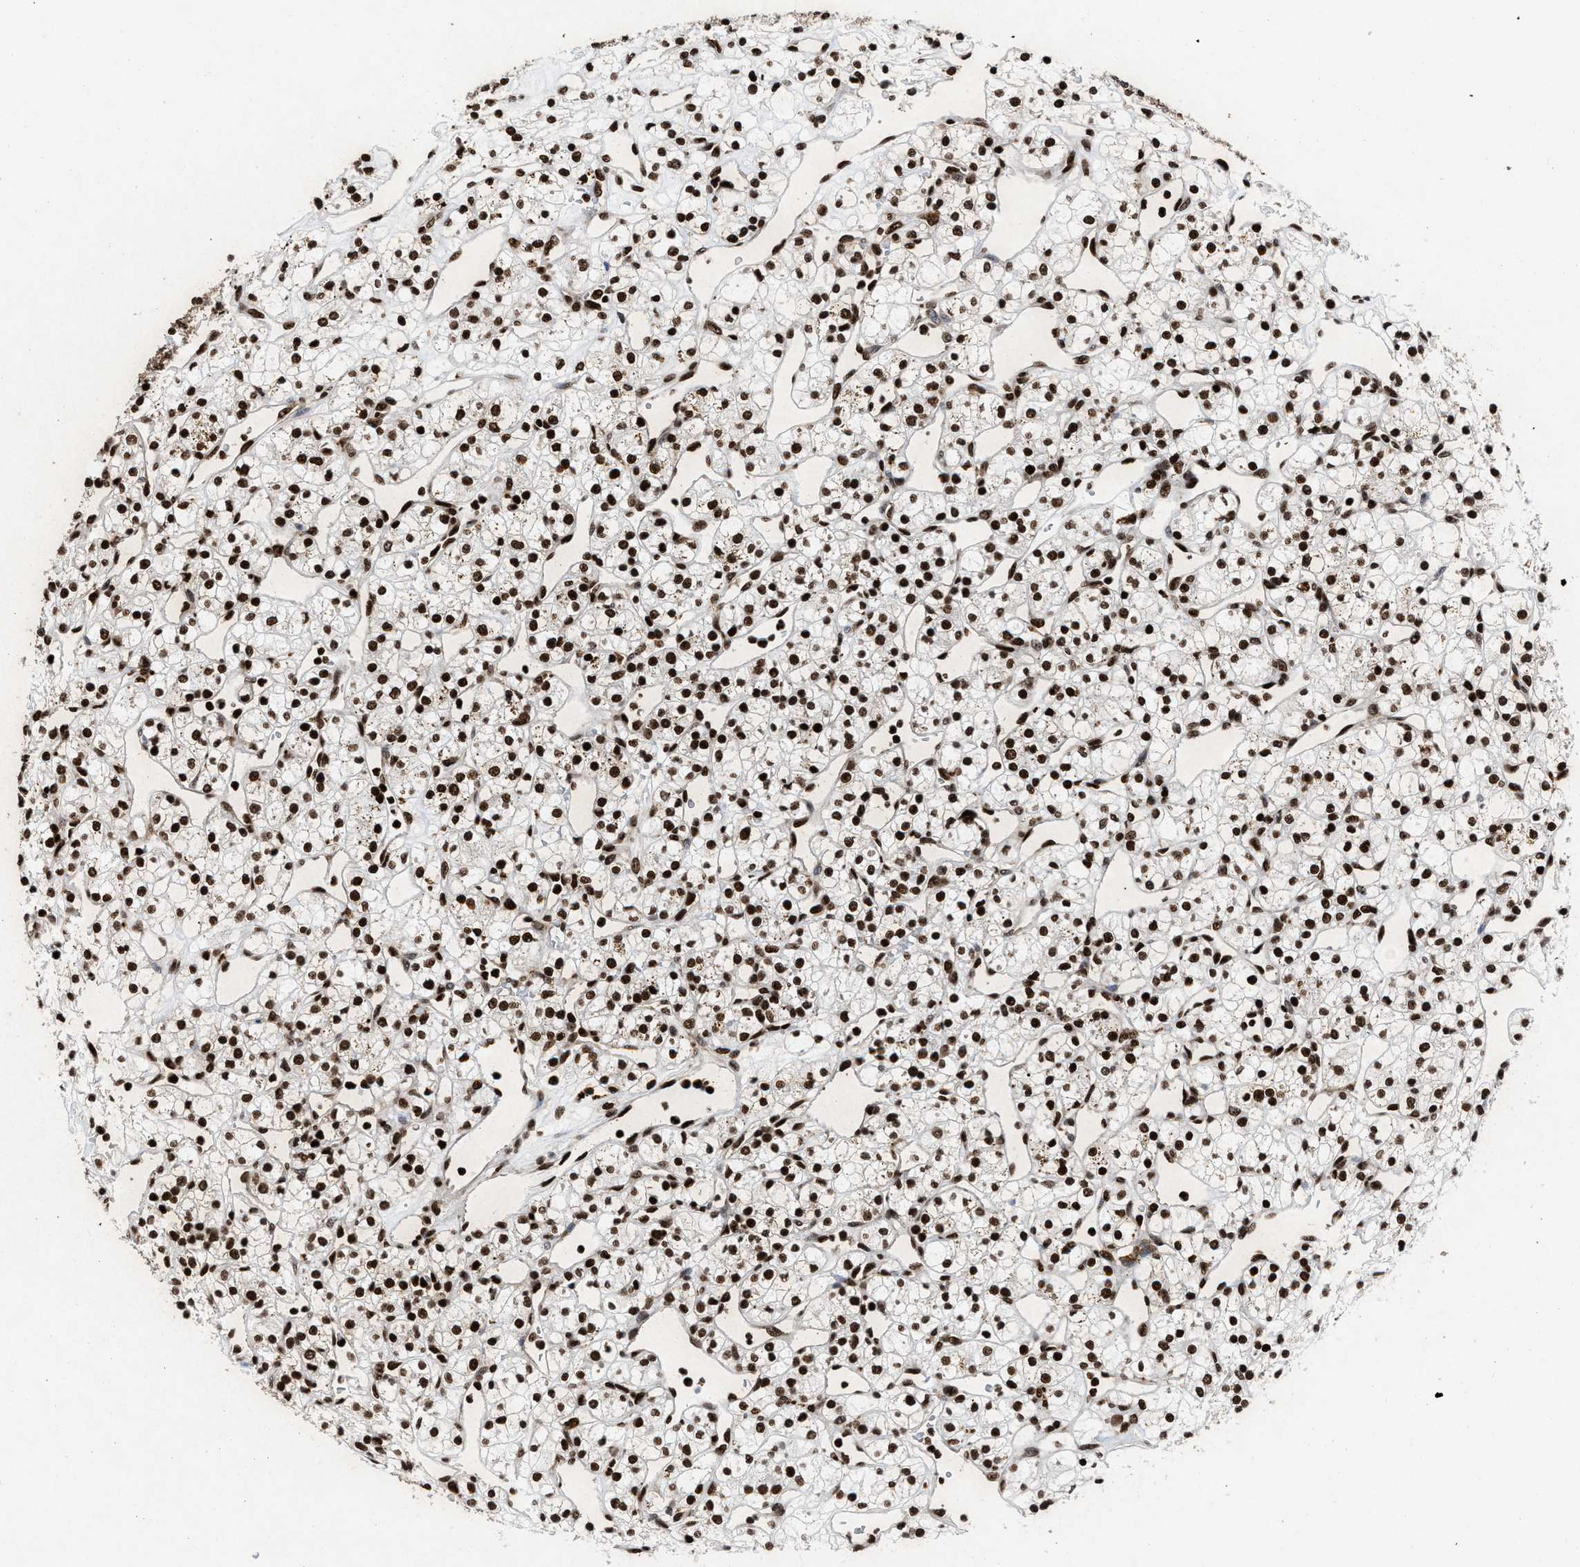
{"staining": {"intensity": "strong", "quantity": ">75%", "location": "nuclear"}, "tissue": "renal cancer", "cell_type": "Tumor cells", "image_type": "cancer", "snomed": [{"axis": "morphology", "description": "Adenocarcinoma, NOS"}, {"axis": "topography", "description": "Kidney"}], "caption": "Protein staining of renal adenocarcinoma tissue exhibits strong nuclear expression in approximately >75% of tumor cells.", "gene": "ALYREF", "patient": {"sex": "female", "age": 60}}